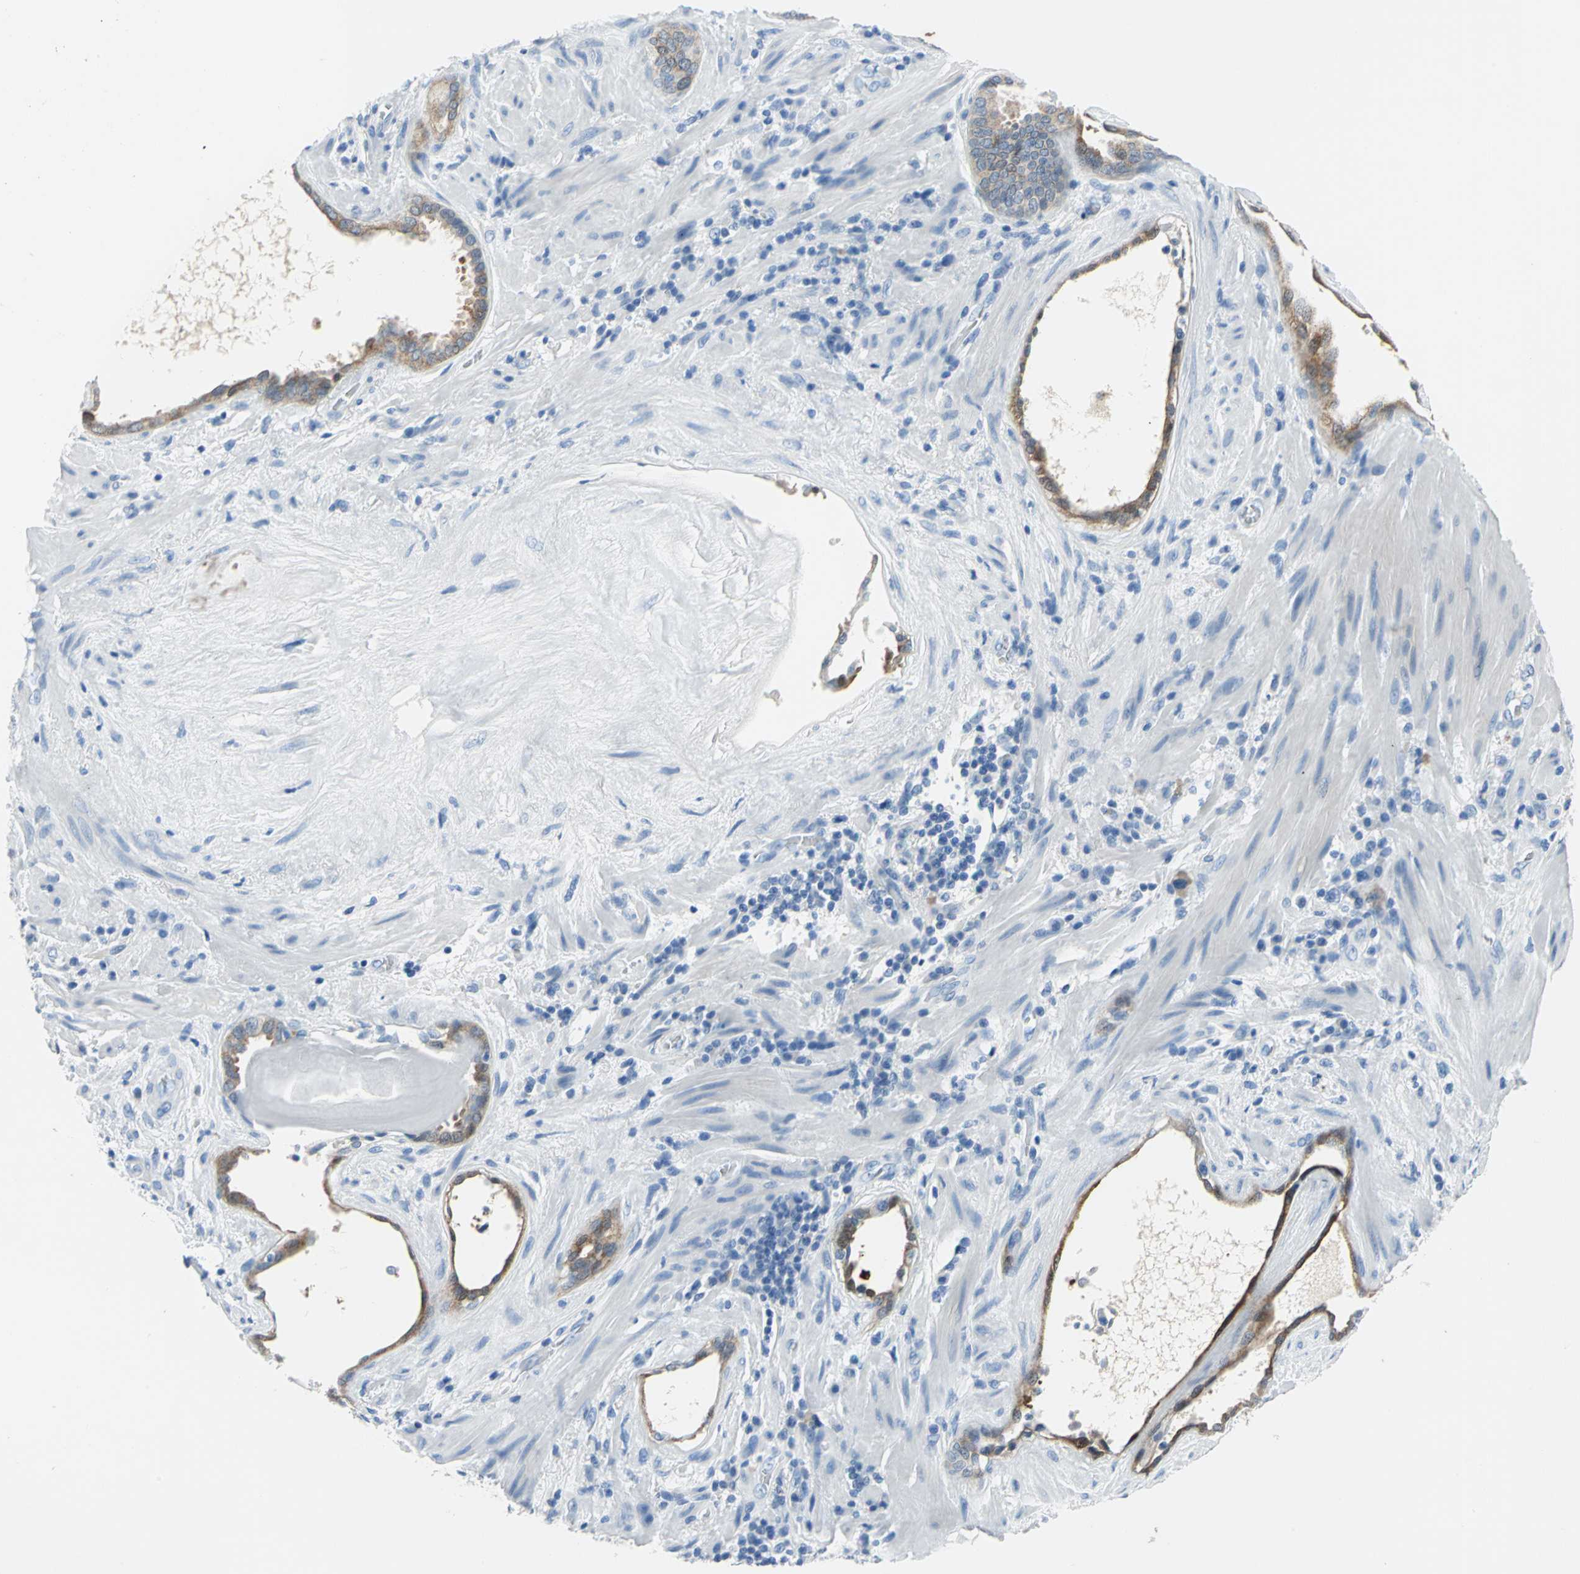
{"staining": {"intensity": "moderate", "quantity": ">75%", "location": "cytoplasmic/membranous"}, "tissue": "prostate cancer", "cell_type": "Tumor cells", "image_type": "cancer", "snomed": [{"axis": "morphology", "description": "Adenocarcinoma, High grade"}, {"axis": "topography", "description": "Prostate"}], "caption": "Human prostate cancer stained with a protein marker displays moderate staining in tumor cells.", "gene": "SFN", "patient": {"sex": "male", "age": 68}}